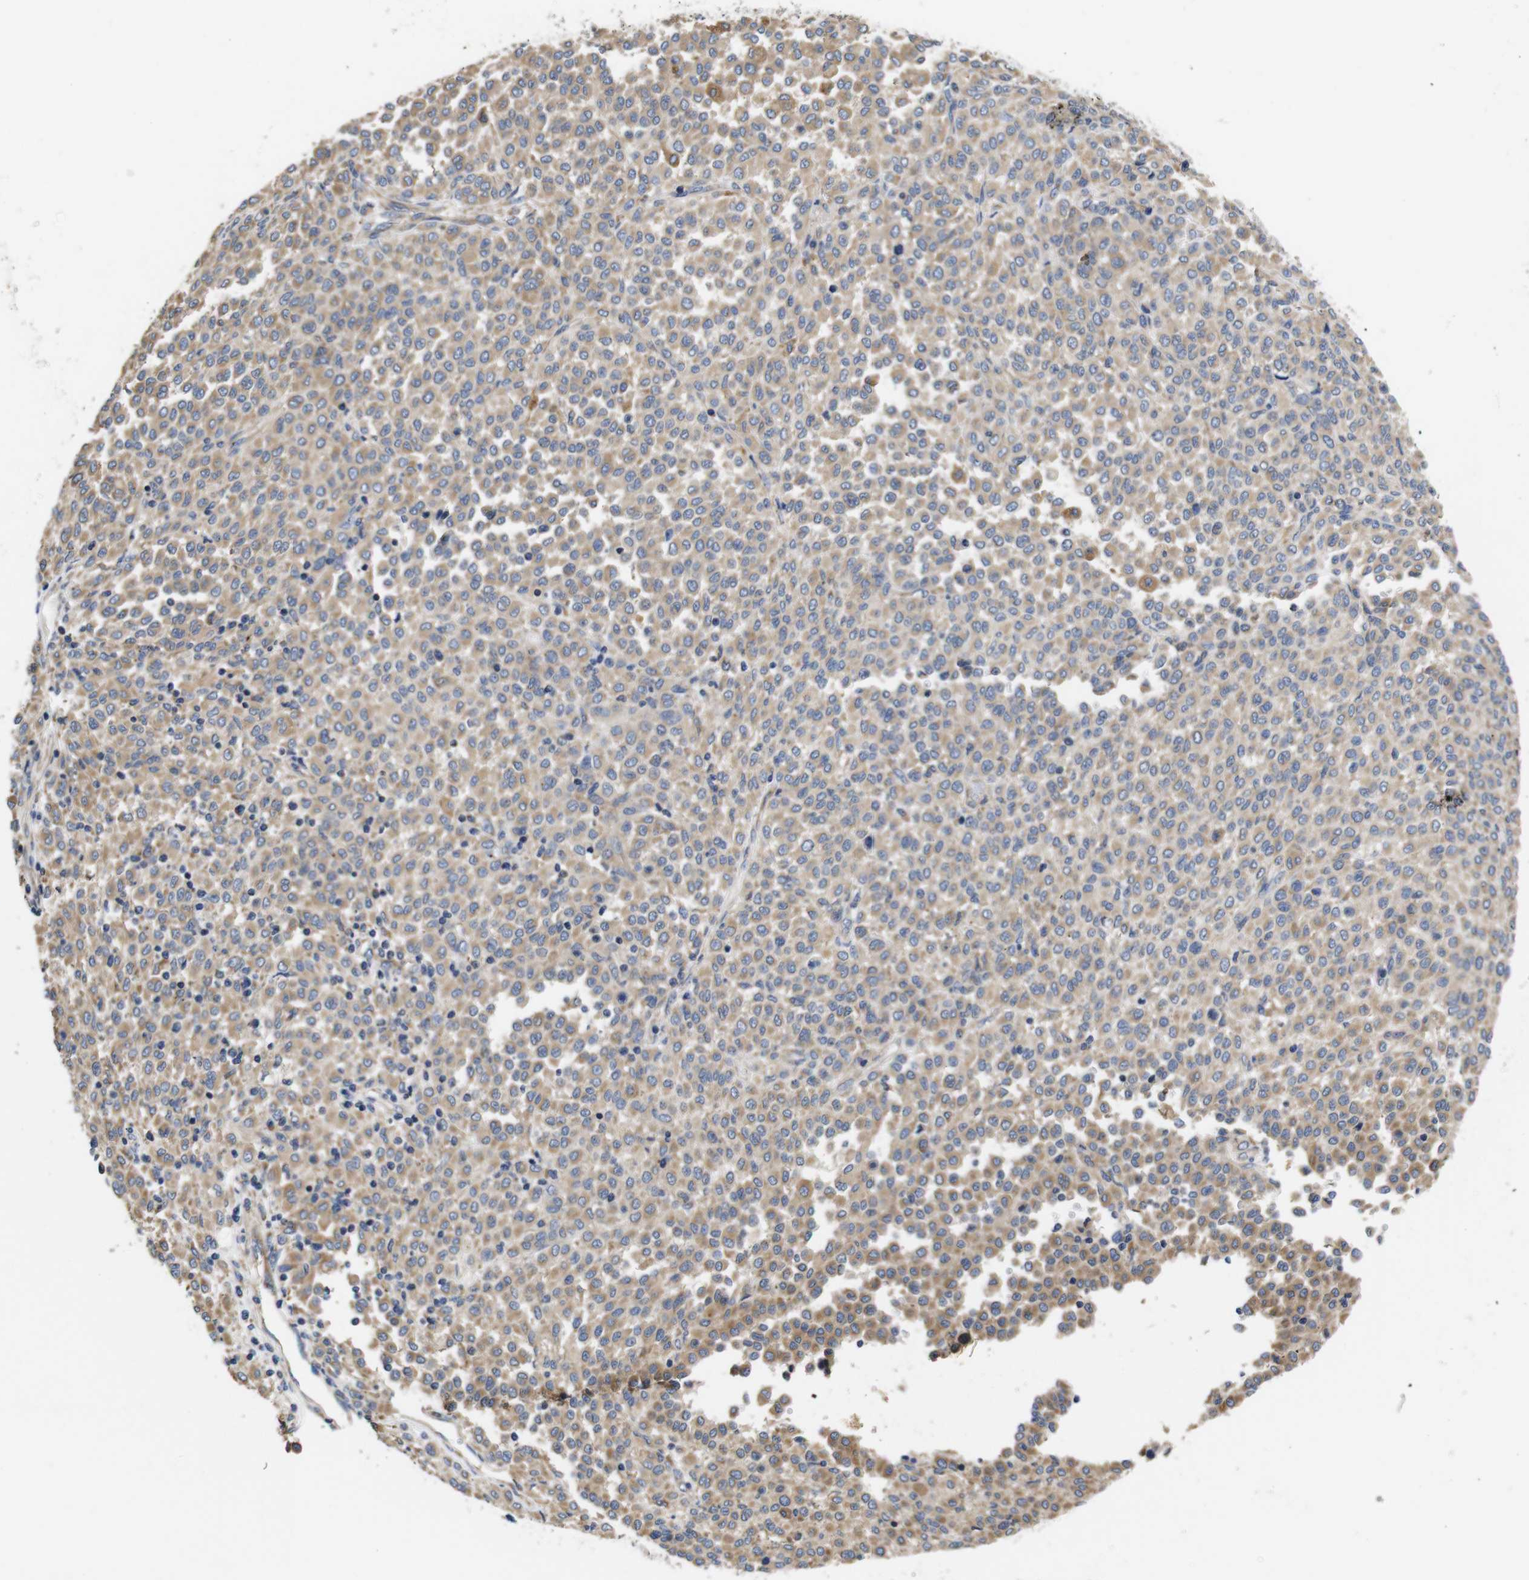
{"staining": {"intensity": "weak", "quantity": ">75%", "location": "cytoplasmic/membranous"}, "tissue": "melanoma", "cell_type": "Tumor cells", "image_type": "cancer", "snomed": [{"axis": "morphology", "description": "Malignant melanoma, Metastatic site"}, {"axis": "topography", "description": "Pancreas"}], "caption": "Human melanoma stained with a brown dye demonstrates weak cytoplasmic/membranous positive staining in approximately >75% of tumor cells.", "gene": "MARCHF7", "patient": {"sex": "female", "age": 30}}